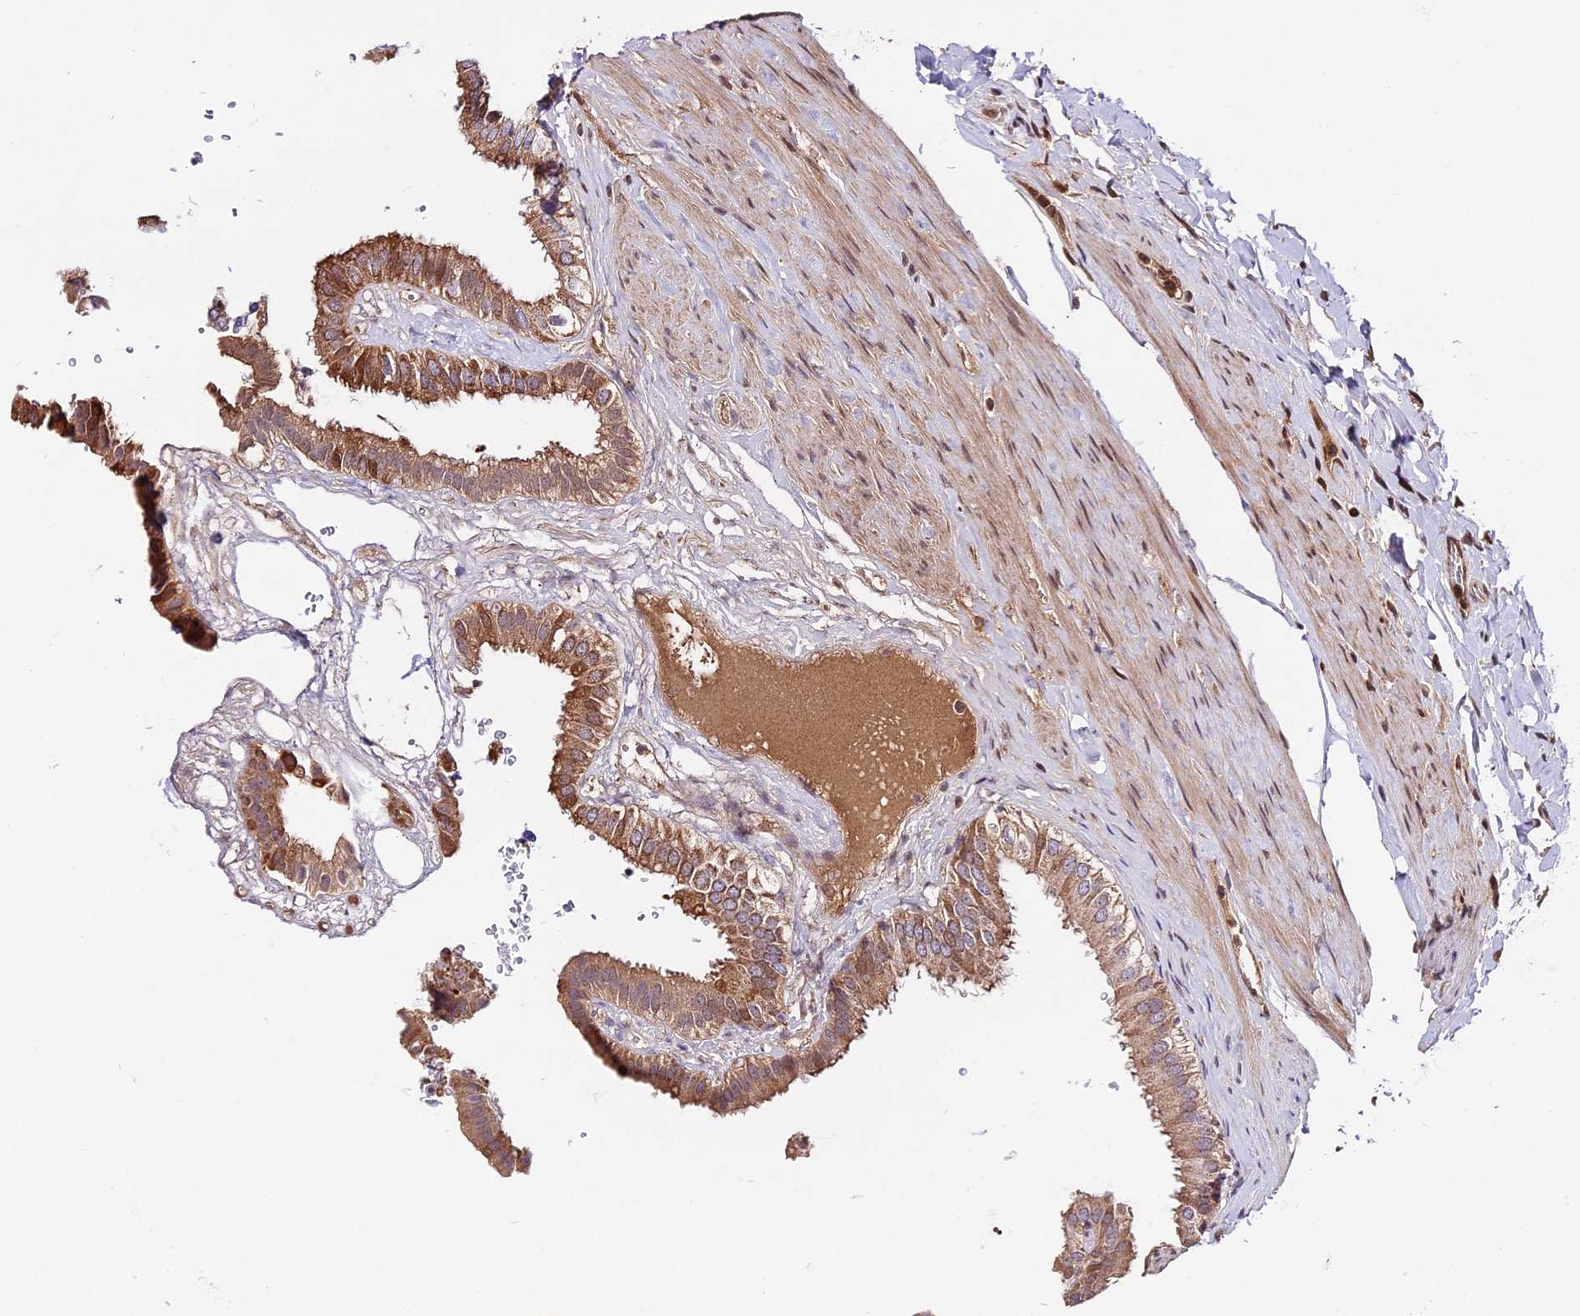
{"staining": {"intensity": "moderate", "quantity": ">75%", "location": "cytoplasmic/membranous"}, "tissue": "gallbladder", "cell_type": "Glandular cells", "image_type": "normal", "snomed": [{"axis": "morphology", "description": "Normal tissue, NOS"}, {"axis": "topography", "description": "Gallbladder"}], "caption": "Benign gallbladder was stained to show a protein in brown. There is medium levels of moderate cytoplasmic/membranous expression in about >75% of glandular cells. Immunohistochemistry (ihc) stains the protein in brown and the nuclei are stained blue.", "gene": "MAP3K7CL", "patient": {"sex": "female", "age": 61}}